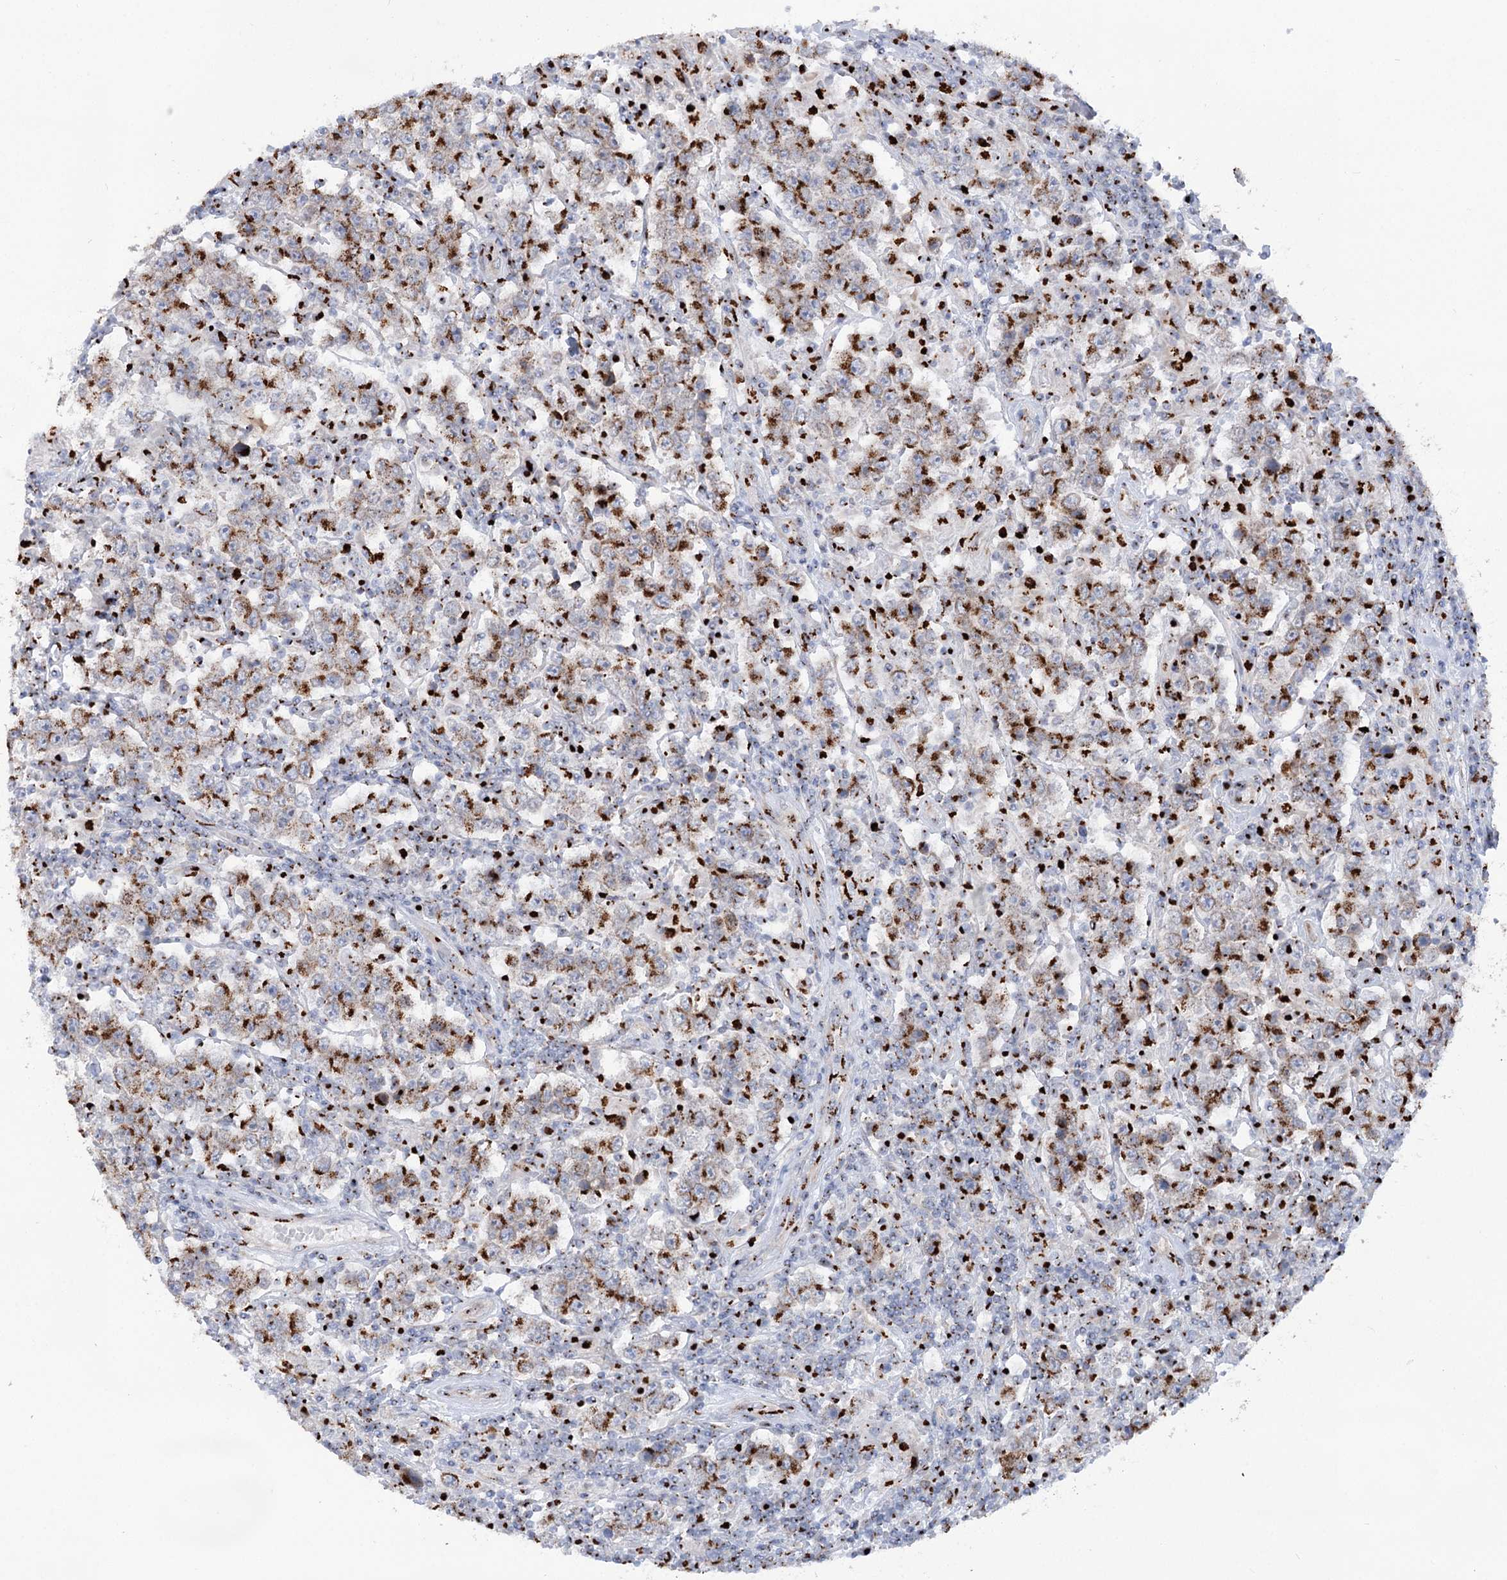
{"staining": {"intensity": "strong", "quantity": "25%-75%", "location": "cytoplasmic/membranous"}, "tissue": "testis cancer", "cell_type": "Tumor cells", "image_type": "cancer", "snomed": [{"axis": "morphology", "description": "Normal tissue, NOS"}, {"axis": "morphology", "description": "Urothelial carcinoma, High grade"}, {"axis": "morphology", "description": "Seminoma, NOS"}, {"axis": "morphology", "description": "Carcinoma, Embryonal, NOS"}, {"axis": "topography", "description": "Urinary bladder"}, {"axis": "topography", "description": "Testis"}], "caption": "Testis cancer (seminoma) was stained to show a protein in brown. There is high levels of strong cytoplasmic/membranous staining in about 25%-75% of tumor cells.", "gene": "TMEM165", "patient": {"sex": "male", "age": 41}}